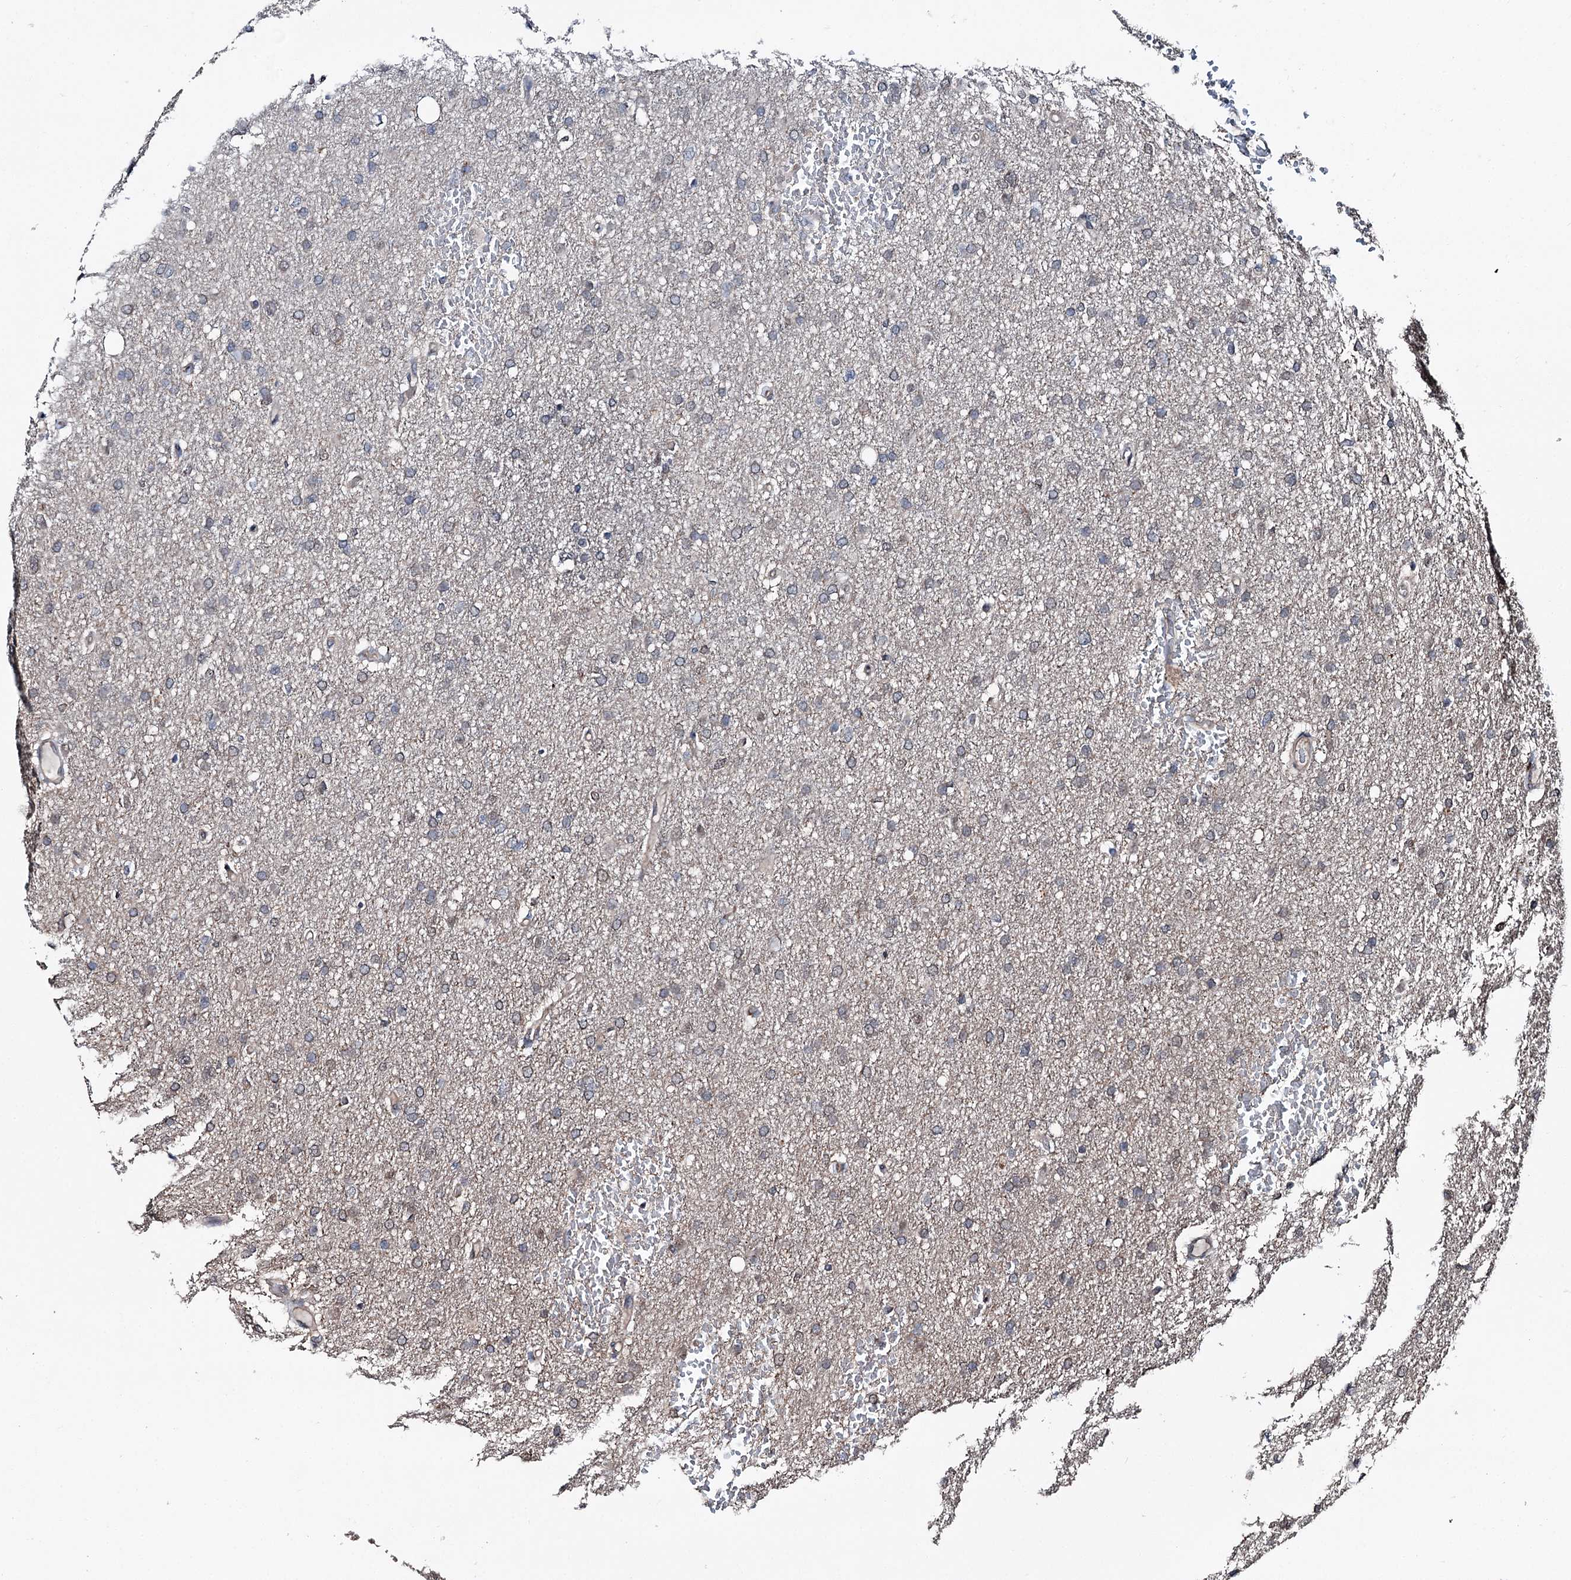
{"staining": {"intensity": "weak", "quantity": "<25%", "location": "cytoplasmic/membranous"}, "tissue": "glioma", "cell_type": "Tumor cells", "image_type": "cancer", "snomed": [{"axis": "morphology", "description": "Glioma, malignant, High grade"}, {"axis": "topography", "description": "Cerebral cortex"}], "caption": "Immunohistochemical staining of human high-grade glioma (malignant) displays no significant staining in tumor cells.", "gene": "PSMD13", "patient": {"sex": "female", "age": 36}}